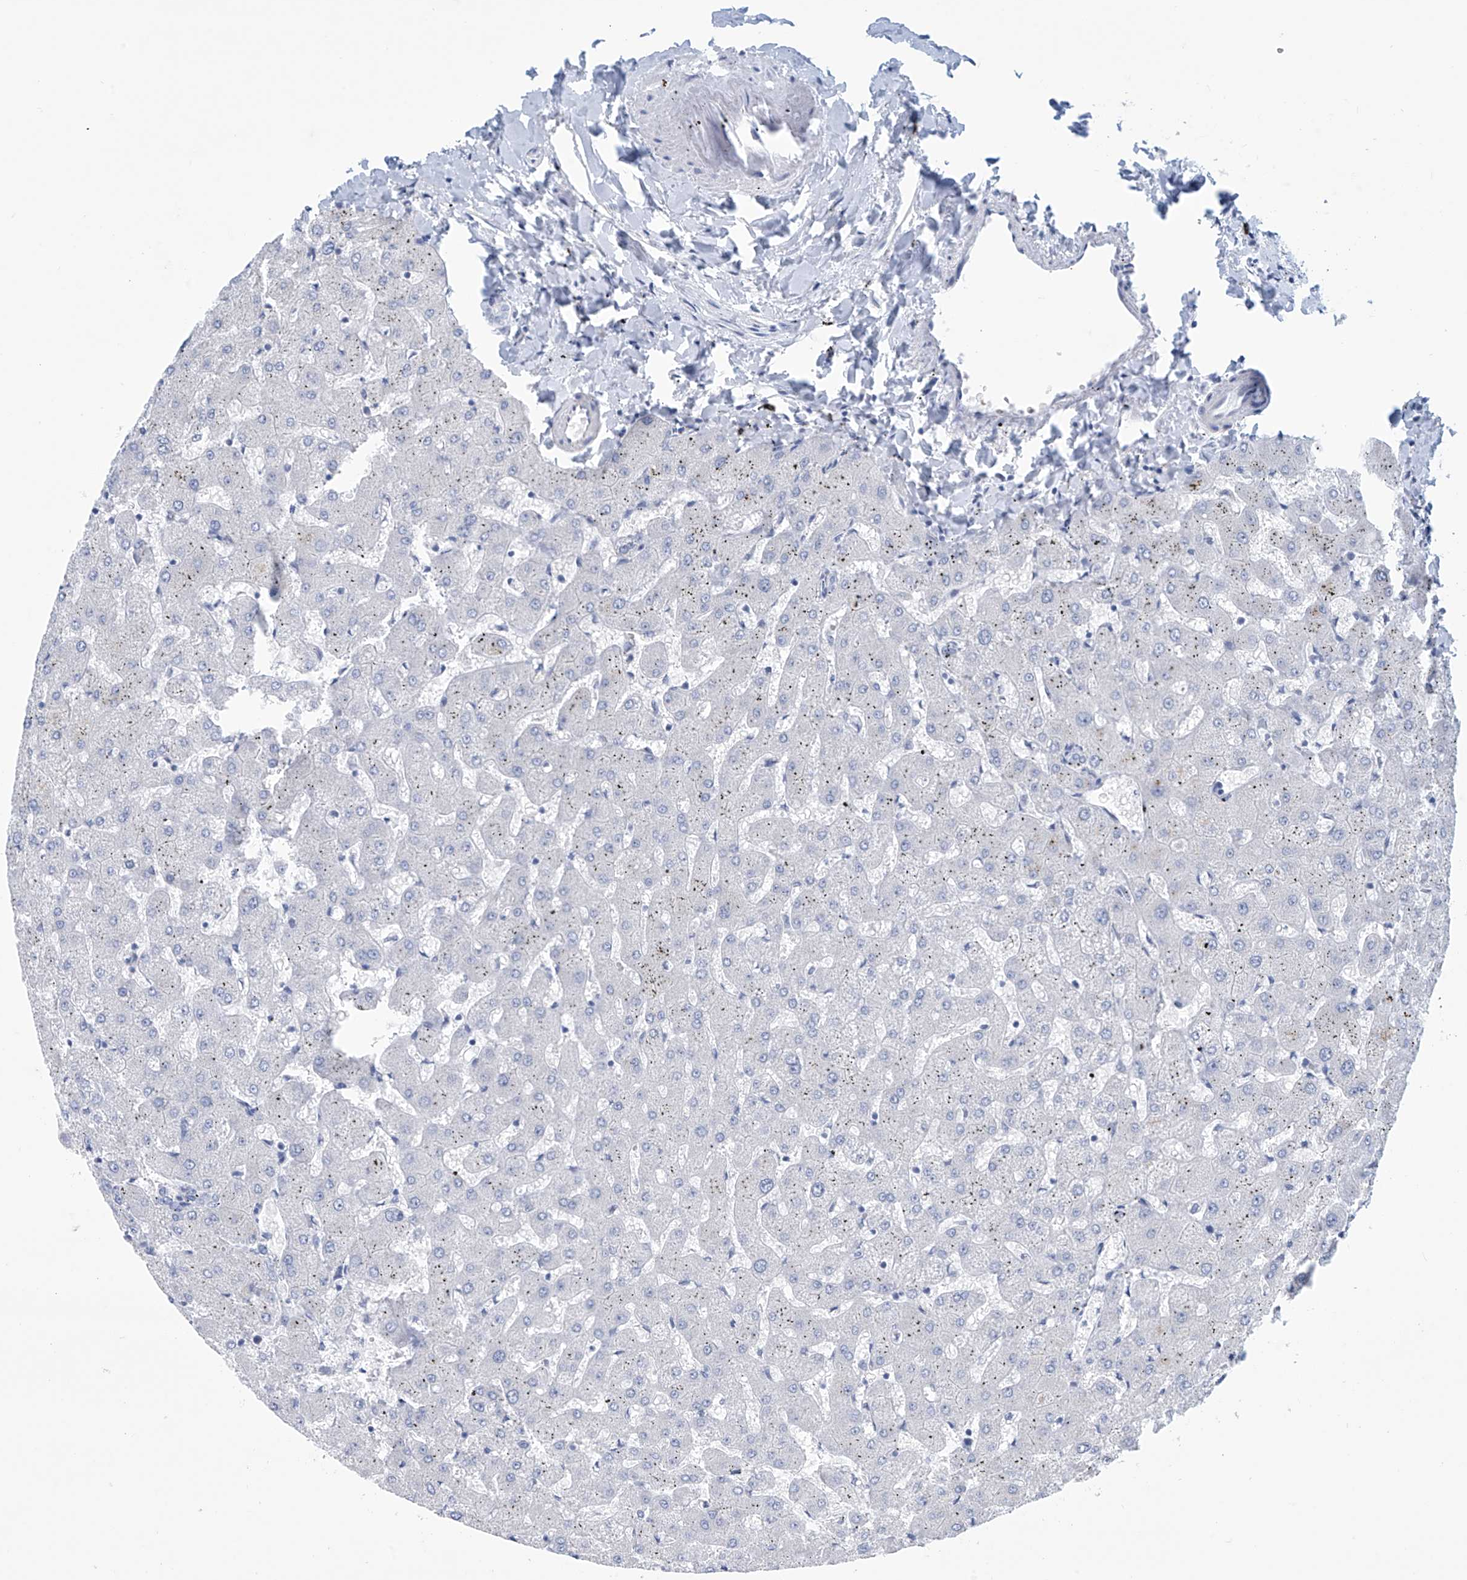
{"staining": {"intensity": "negative", "quantity": "none", "location": "none"}, "tissue": "liver", "cell_type": "Cholangiocytes", "image_type": "normal", "snomed": [{"axis": "morphology", "description": "Normal tissue, NOS"}, {"axis": "topography", "description": "Liver"}], "caption": "Immunohistochemical staining of unremarkable human liver demonstrates no significant positivity in cholangiocytes.", "gene": "SLC35A5", "patient": {"sex": "female", "age": 63}}